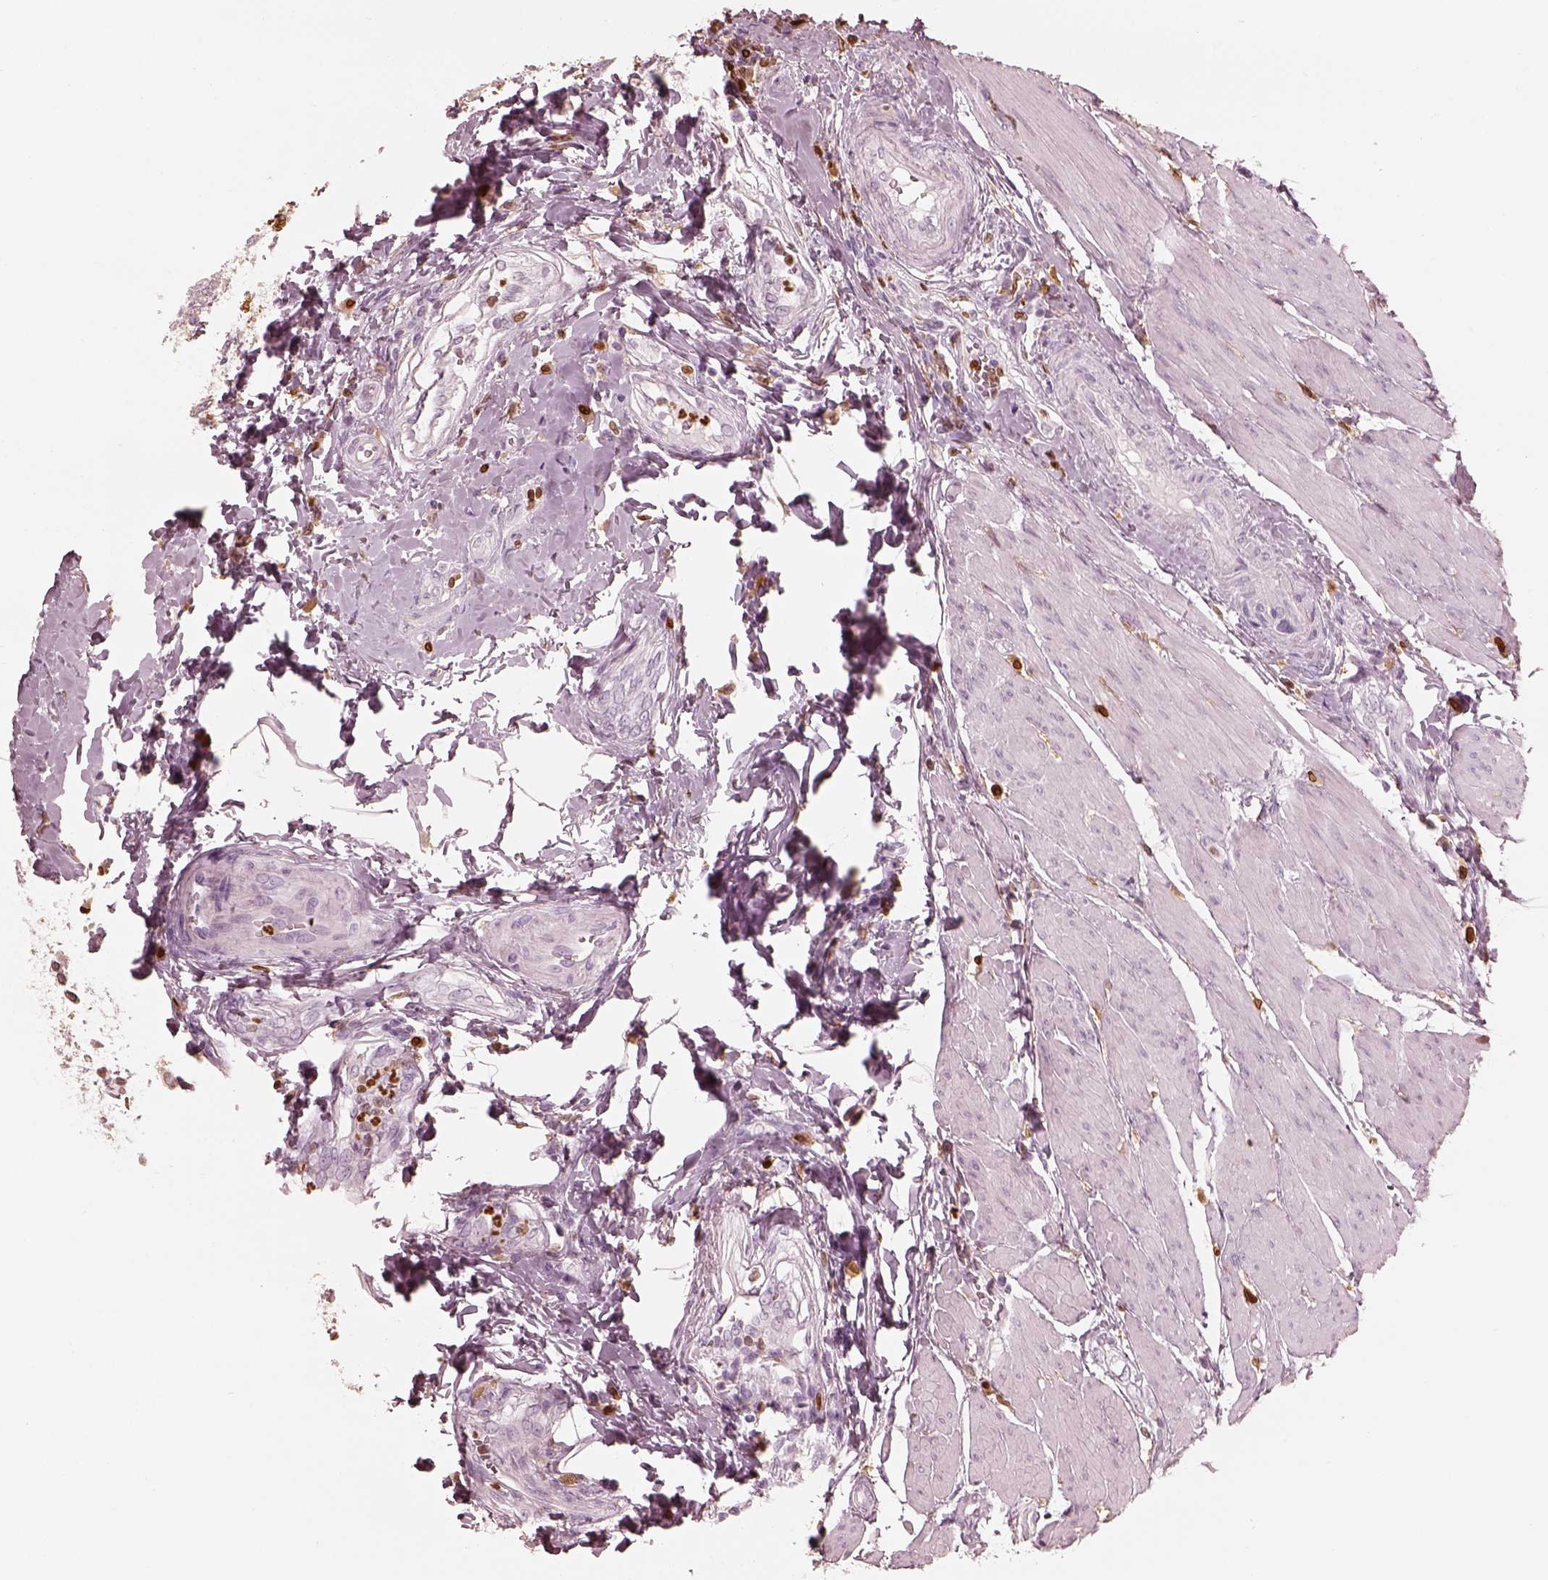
{"staining": {"intensity": "negative", "quantity": "none", "location": "none"}, "tissue": "urothelial cancer", "cell_type": "Tumor cells", "image_type": "cancer", "snomed": [{"axis": "morphology", "description": "Urothelial carcinoma, High grade"}, {"axis": "topography", "description": "Urinary bladder"}], "caption": "Image shows no significant protein expression in tumor cells of urothelial carcinoma (high-grade).", "gene": "ALOX5", "patient": {"sex": "female", "age": 58}}